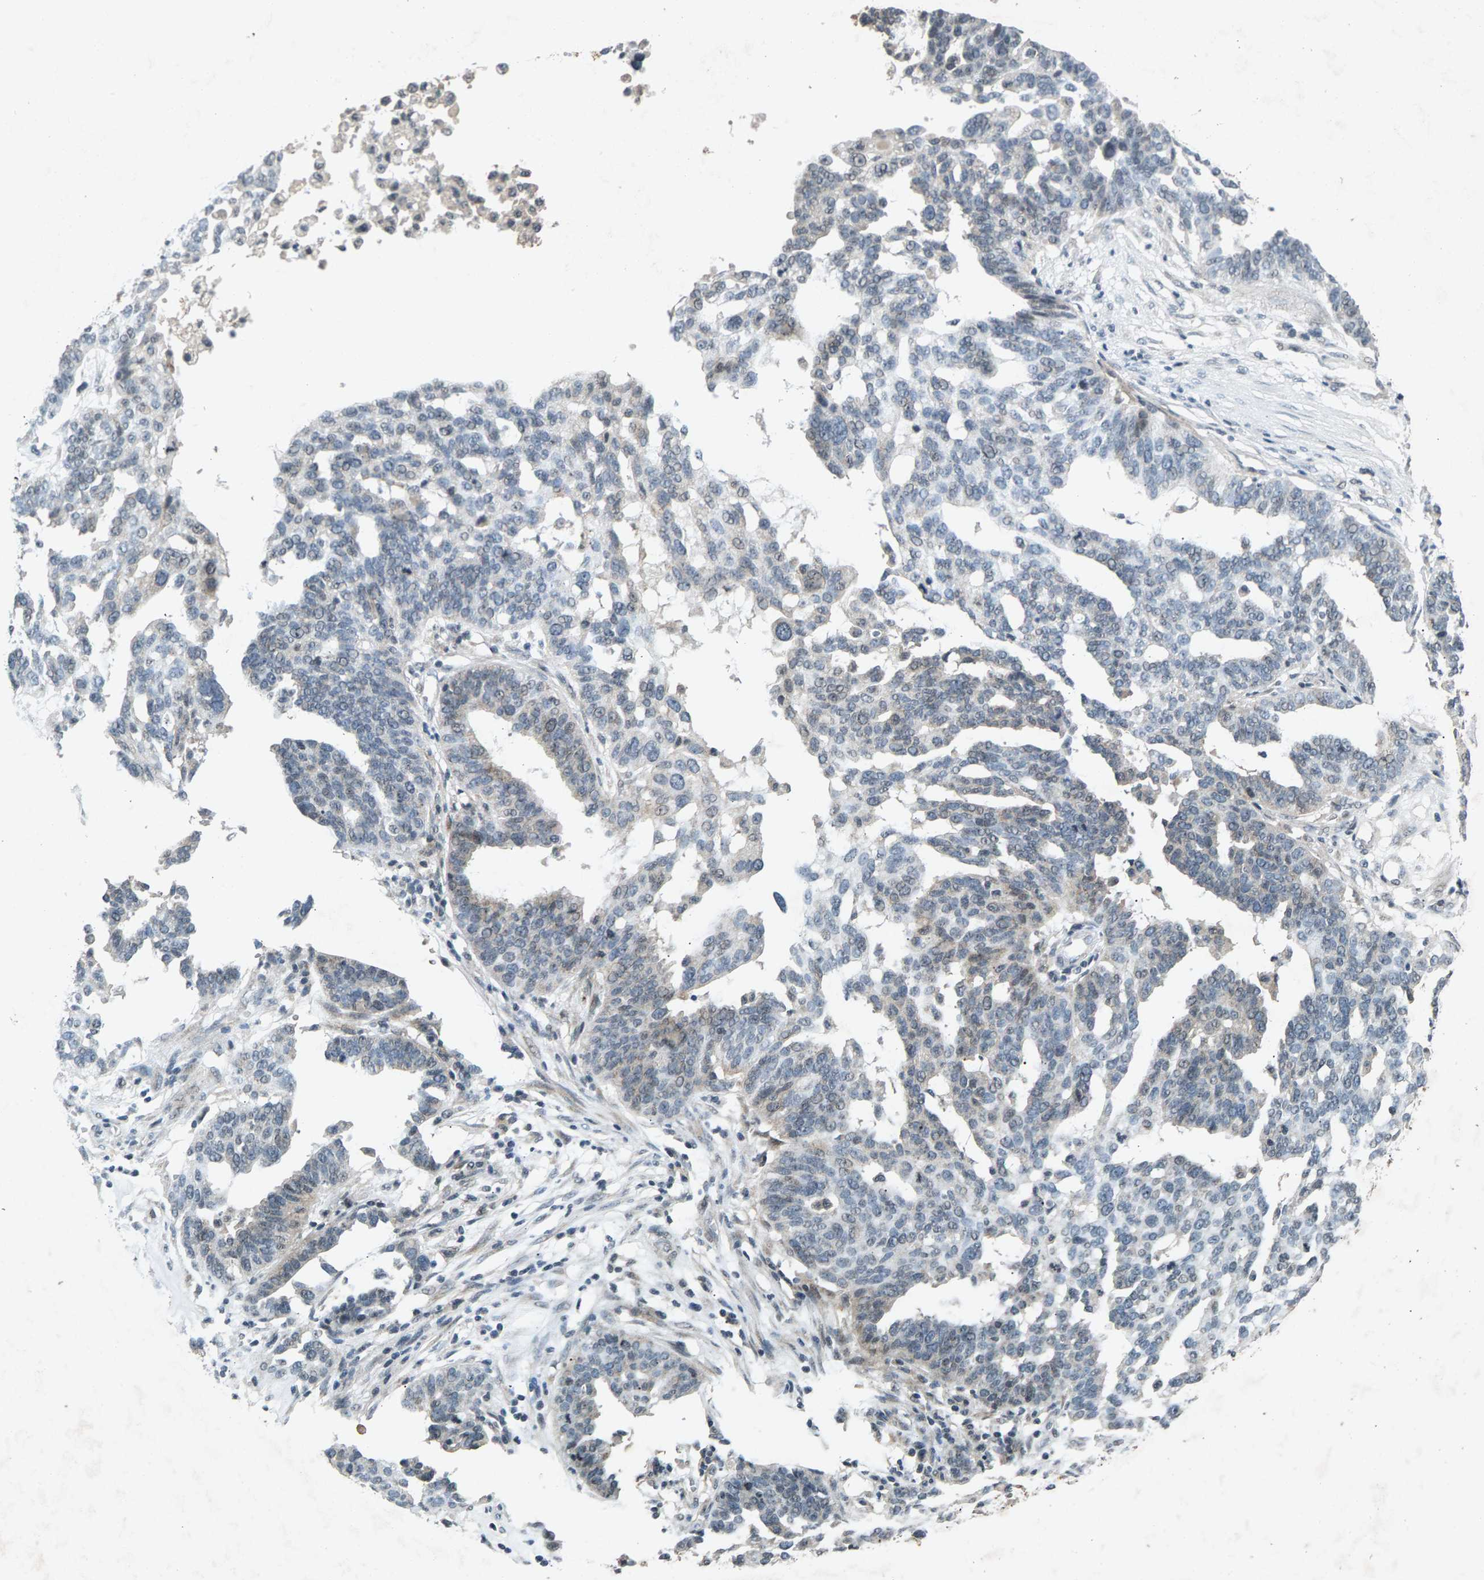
{"staining": {"intensity": "negative", "quantity": "none", "location": "none"}, "tissue": "ovarian cancer", "cell_type": "Tumor cells", "image_type": "cancer", "snomed": [{"axis": "morphology", "description": "Cystadenocarcinoma, serous, NOS"}, {"axis": "topography", "description": "Ovary"}], "caption": "Immunohistochemistry micrograph of neoplastic tissue: human serous cystadenocarcinoma (ovarian) stained with DAB (3,3'-diaminobenzidine) demonstrates no significant protein expression in tumor cells.", "gene": "ZPR1", "patient": {"sex": "female", "age": 59}}